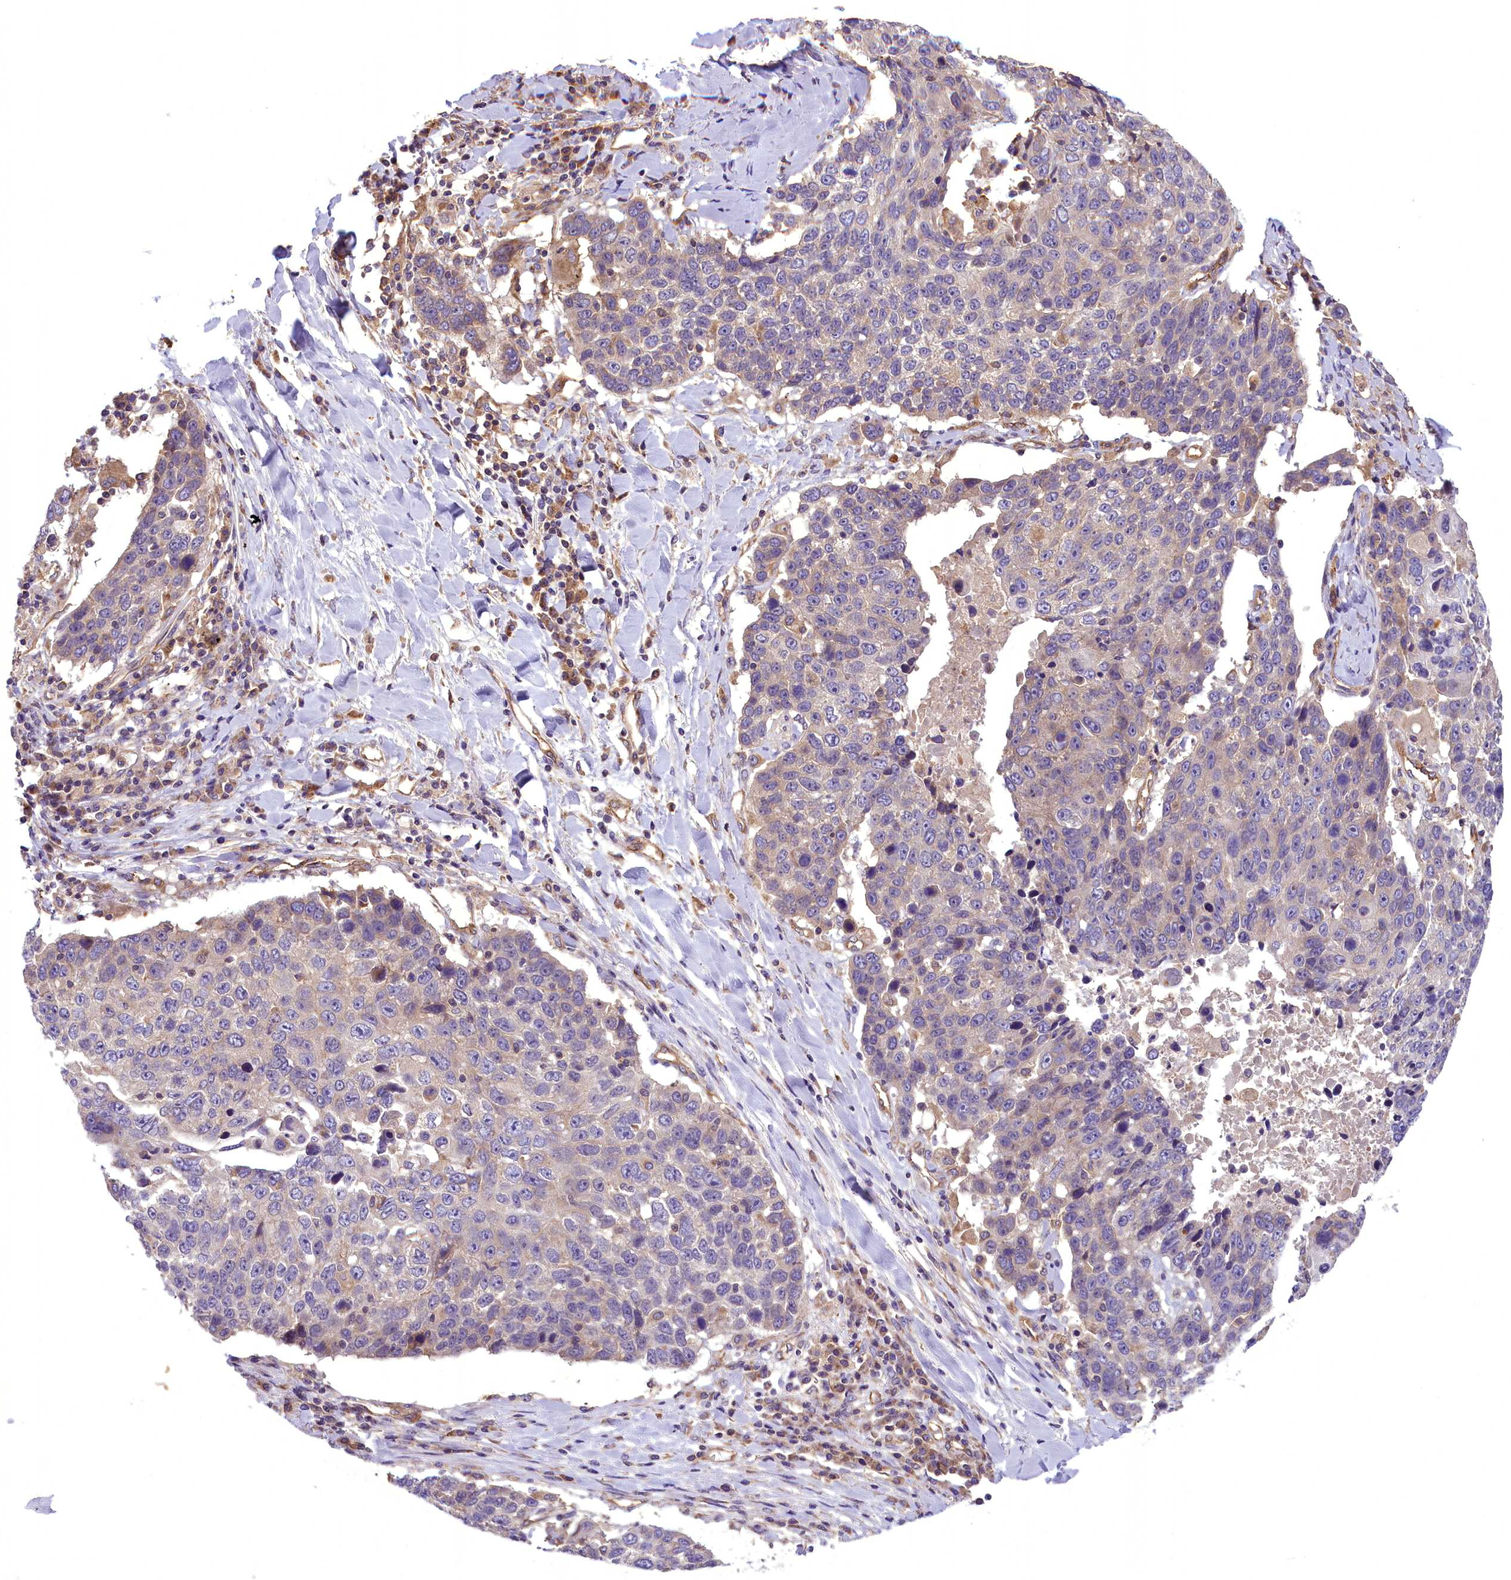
{"staining": {"intensity": "weak", "quantity": "<25%", "location": "cytoplasmic/membranous"}, "tissue": "lung cancer", "cell_type": "Tumor cells", "image_type": "cancer", "snomed": [{"axis": "morphology", "description": "Squamous cell carcinoma, NOS"}, {"axis": "topography", "description": "Lung"}], "caption": "Immunohistochemistry (IHC) micrograph of human squamous cell carcinoma (lung) stained for a protein (brown), which shows no staining in tumor cells.", "gene": "DNAJB9", "patient": {"sex": "male", "age": 66}}